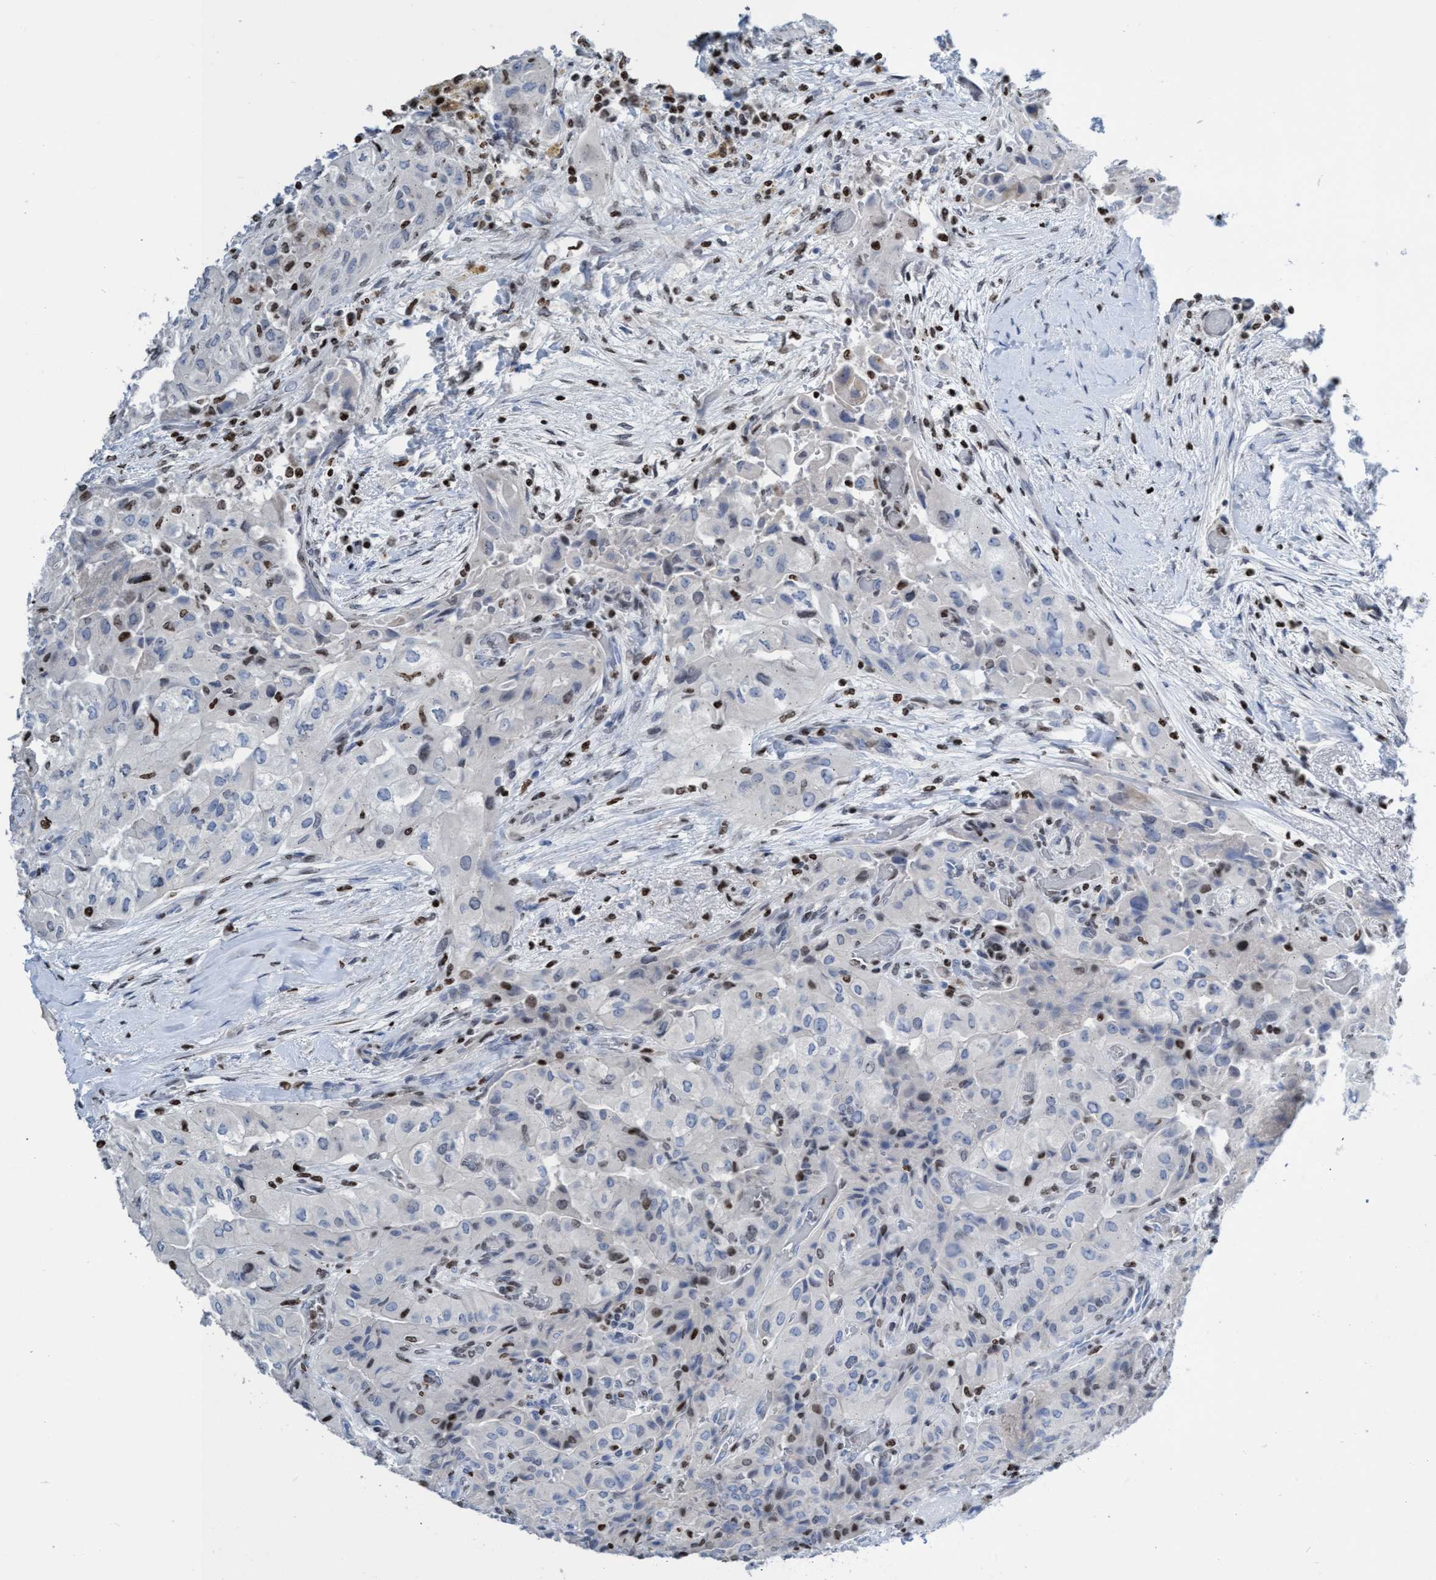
{"staining": {"intensity": "moderate", "quantity": "<25%", "location": "nuclear"}, "tissue": "thyroid cancer", "cell_type": "Tumor cells", "image_type": "cancer", "snomed": [{"axis": "morphology", "description": "Papillary adenocarcinoma, NOS"}, {"axis": "topography", "description": "Thyroid gland"}], "caption": "Papillary adenocarcinoma (thyroid) stained with immunohistochemistry (IHC) reveals moderate nuclear positivity in approximately <25% of tumor cells.", "gene": "CBX2", "patient": {"sex": "female", "age": 59}}